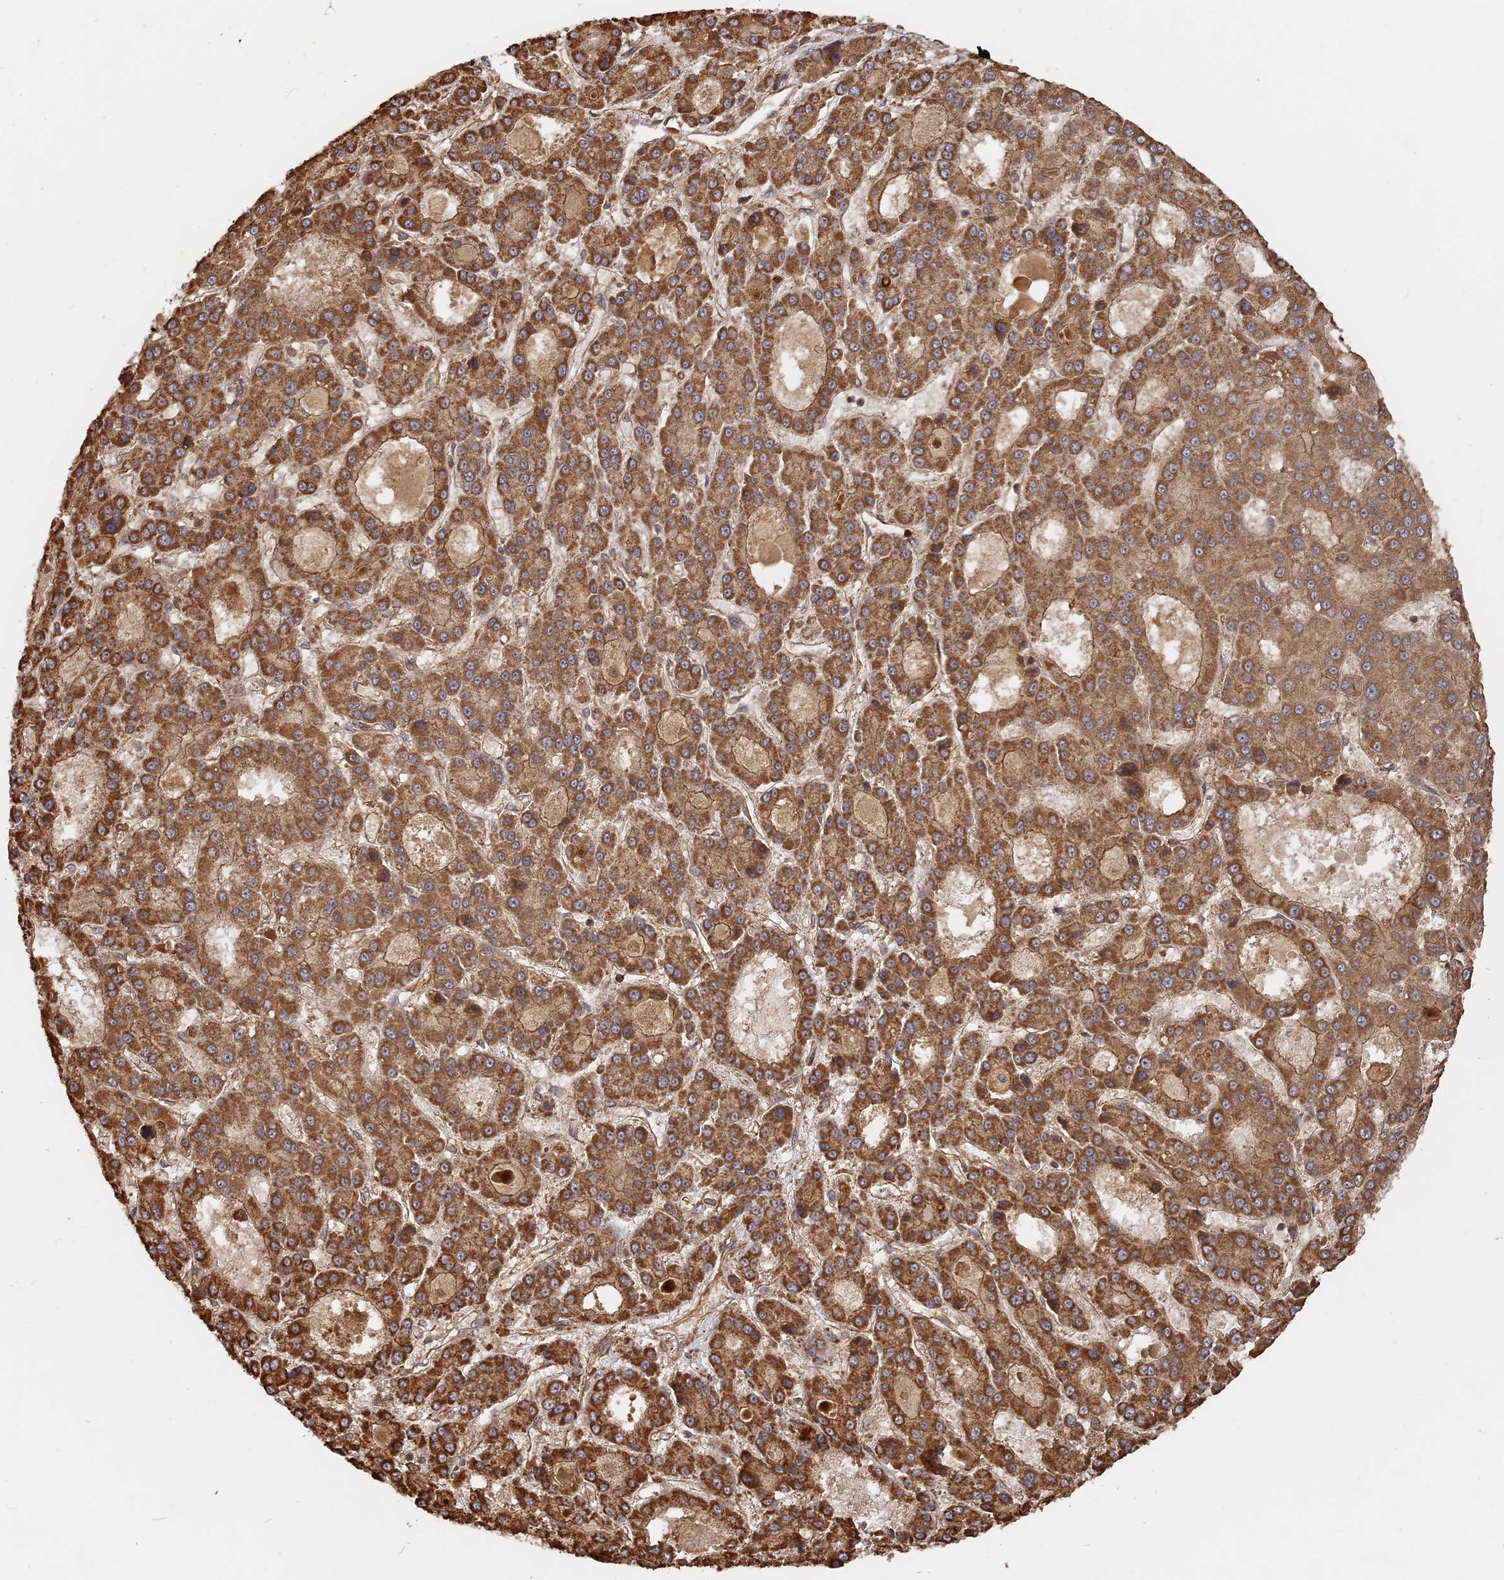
{"staining": {"intensity": "moderate", "quantity": ">75%", "location": "cytoplasmic/membranous"}, "tissue": "liver cancer", "cell_type": "Tumor cells", "image_type": "cancer", "snomed": [{"axis": "morphology", "description": "Carcinoma, Hepatocellular, NOS"}, {"axis": "topography", "description": "Liver"}], "caption": "Tumor cells exhibit moderate cytoplasmic/membranous expression in about >75% of cells in liver cancer.", "gene": "CCDC174", "patient": {"sex": "male", "age": 70}}